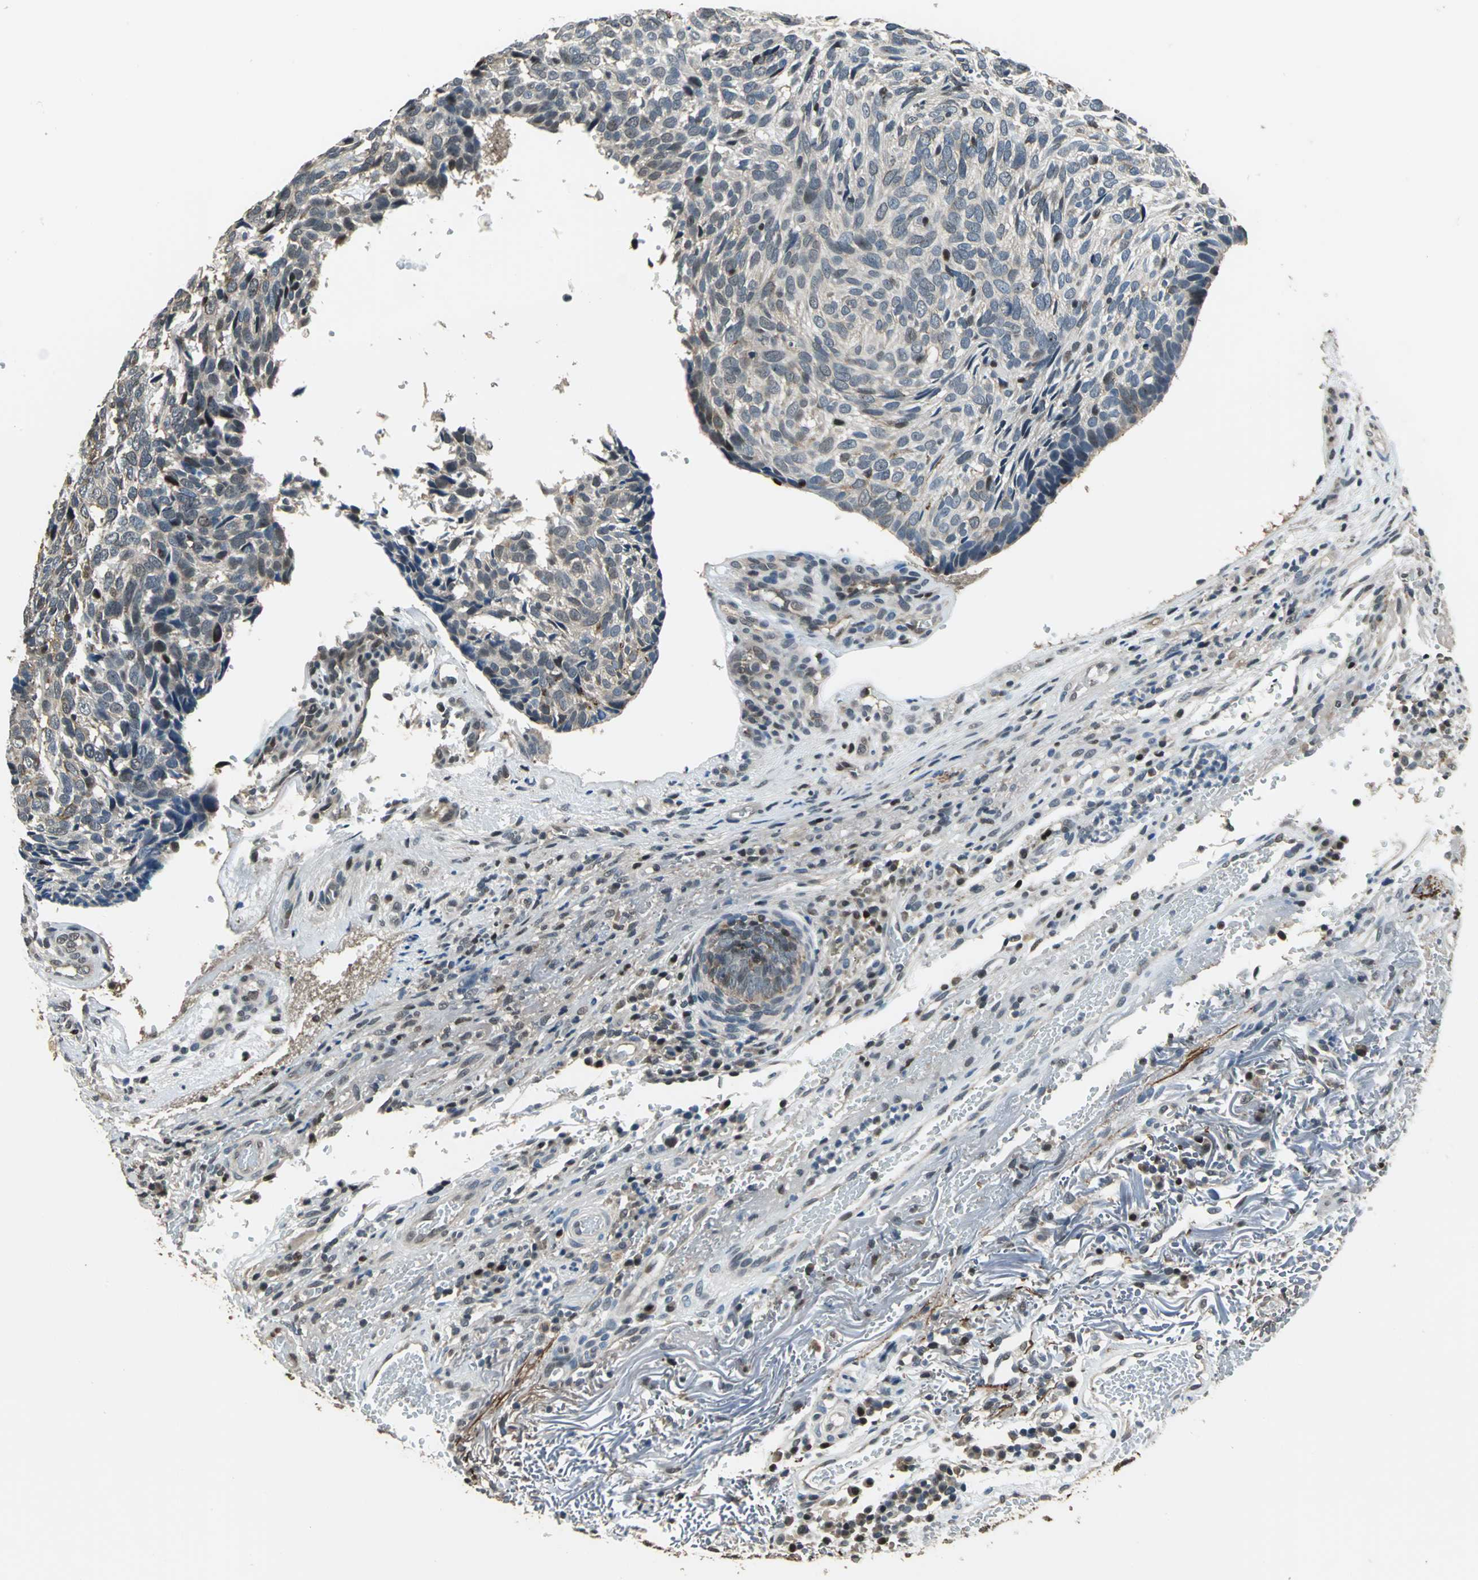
{"staining": {"intensity": "weak", "quantity": "25%-75%", "location": "cytoplasmic/membranous,nuclear"}, "tissue": "skin cancer", "cell_type": "Tumor cells", "image_type": "cancer", "snomed": [{"axis": "morphology", "description": "Basal cell carcinoma"}, {"axis": "topography", "description": "Skin"}], "caption": "Tumor cells display weak cytoplasmic/membranous and nuclear staining in about 25%-75% of cells in skin basal cell carcinoma. (DAB = brown stain, brightfield microscopy at high magnification).", "gene": "MIS18BP1", "patient": {"sex": "male", "age": 72}}